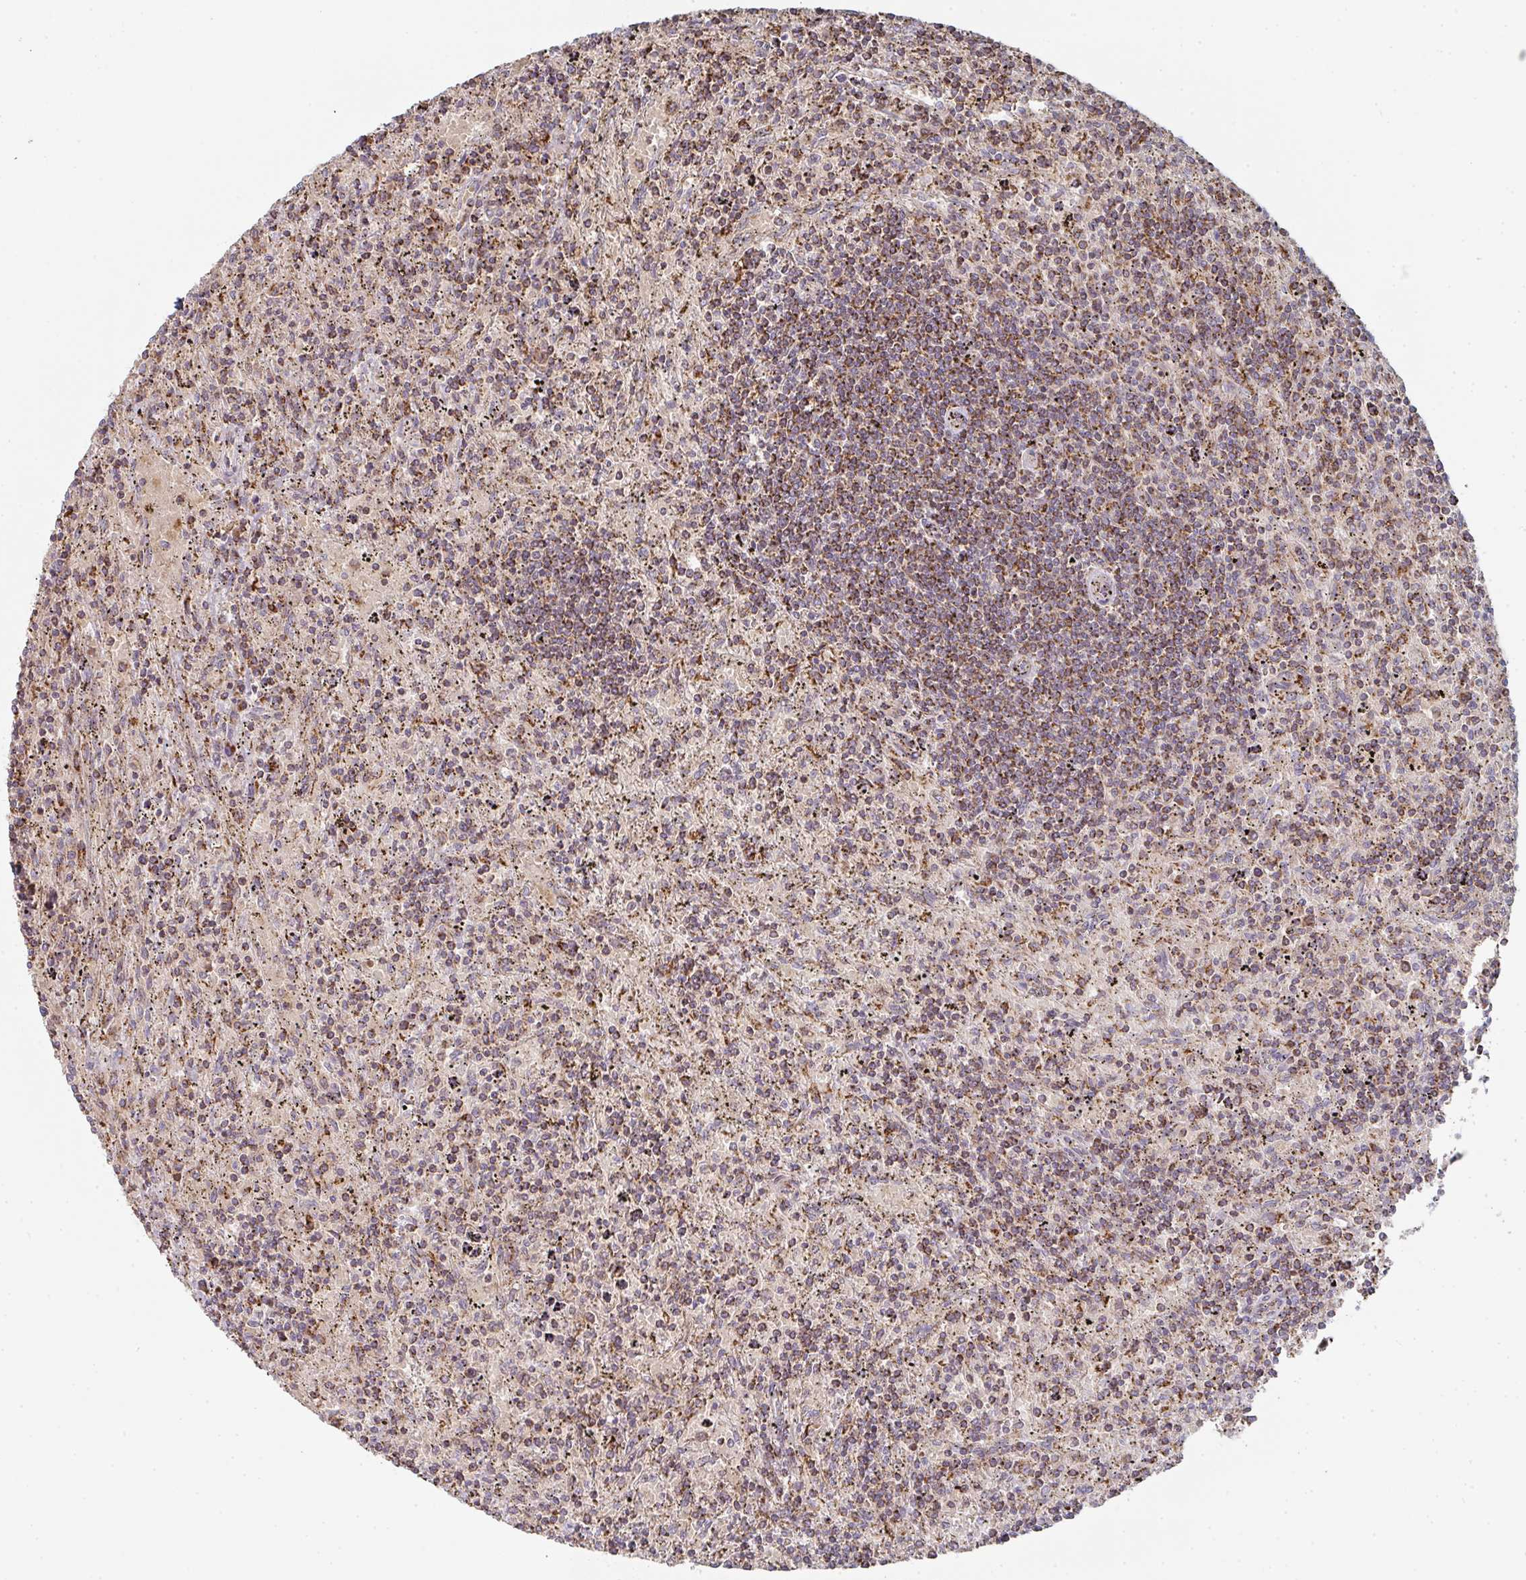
{"staining": {"intensity": "moderate", "quantity": ">75%", "location": "cytoplasmic/membranous"}, "tissue": "lymphoma", "cell_type": "Tumor cells", "image_type": "cancer", "snomed": [{"axis": "morphology", "description": "Malignant lymphoma, non-Hodgkin's type, Low grade"}, {"axis": "topography", "description": "Spleen"}], "caption": "Tumor cells exhibit medium levels of moderate cytoplasmic/membranous staining in approximately >75% of cells in lymphoma.", "gene": "ZNF526", "patient": {"sex": "male", "age": 76}}